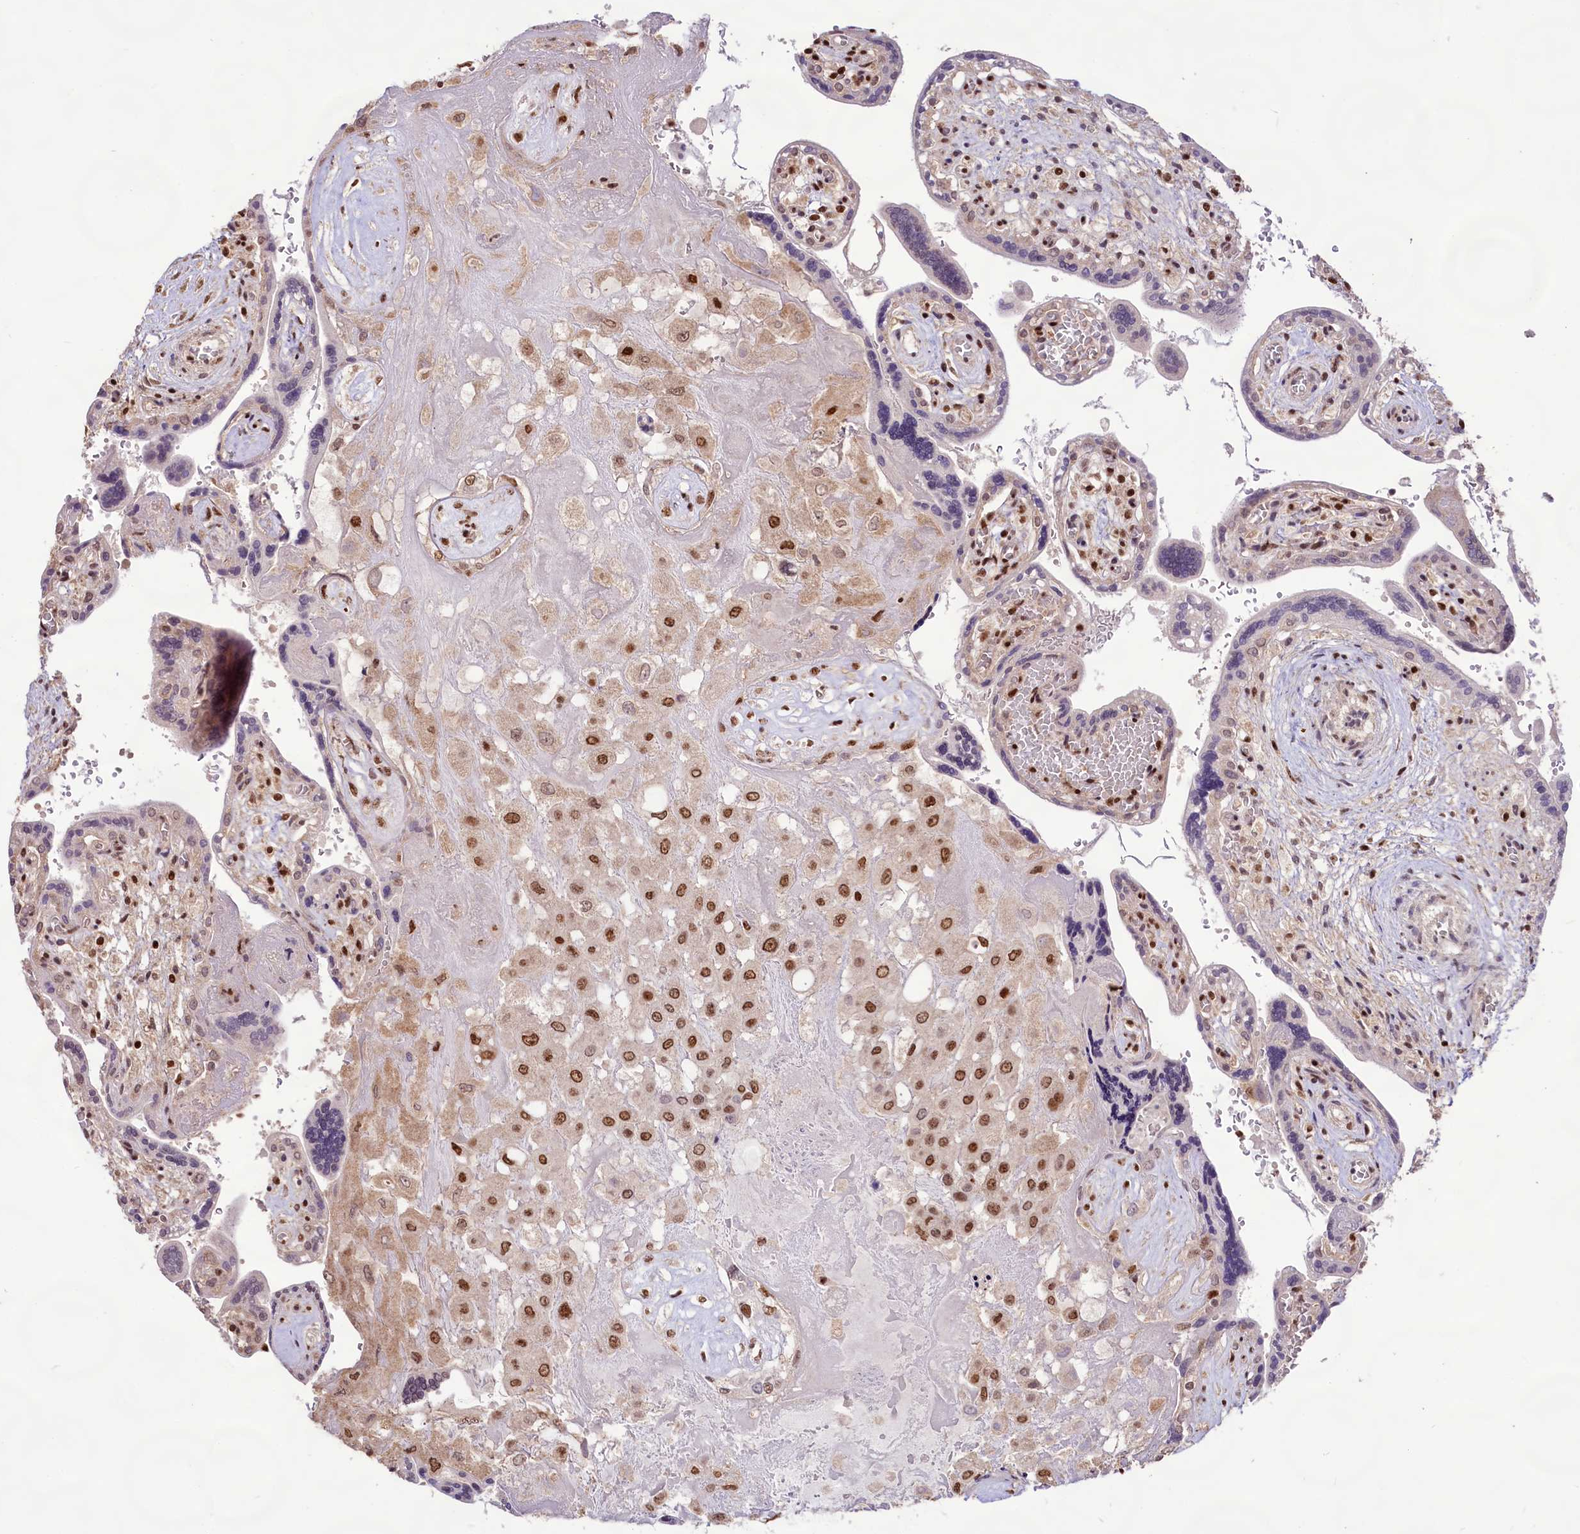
{"staining": {"intensity": "moderate", "quantity": ">75%", "location": "nuclear"}, "tissue": "placenta", "cell_type": "Decidual cells", "image_type": "normal", "snomed": [{"axis": "morphology", "description": "Normal tissue, NOS"}, {"axis": "topography", "description": "Placenta"}], "caption": "Moderate nuclear protein staining is identified in about >75% of decidual cells in placenta.", "gene": "HIRA", "patient": {"sex": "female", "age": 37}}